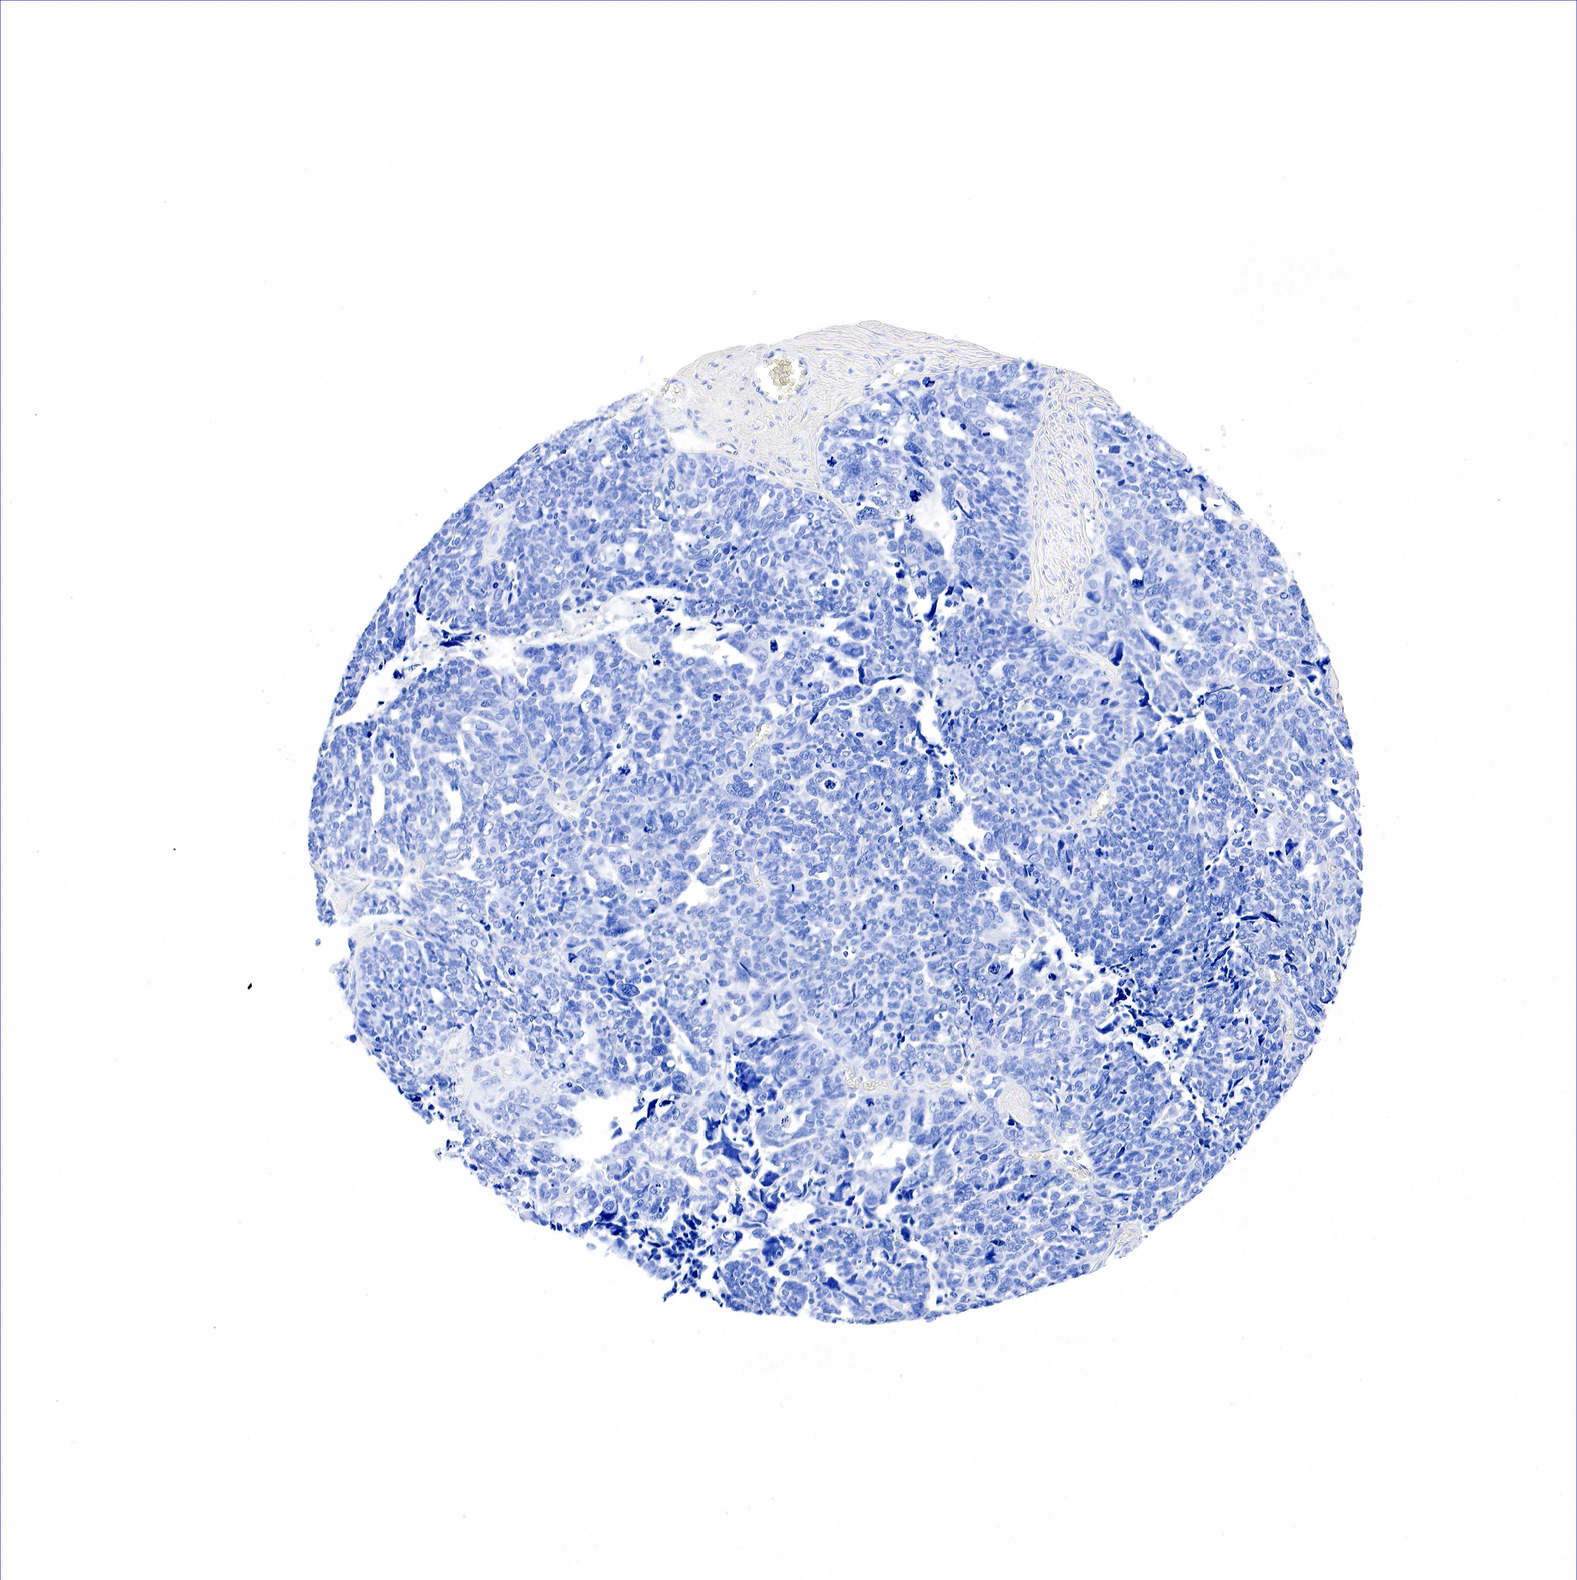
{"staining": {"intensity": "negative", "quantity": "none", "location": "none"}, "tissue": "ovarian cancer", "cell_type": "Tumor cells", "image_type": "cancer", "snomed": [{"axis": "morphology", "description": "Cystadenocarcinoma, serous, NOS"}, {"axis": "topography", "description": "Ovary"}], "caption": "Human ovarian cancer stained for a protein using immunohistochemistry shows no expression in tumor cells.", "gene": "ACP3", "patient": {"sex": "female", "age": 77}}